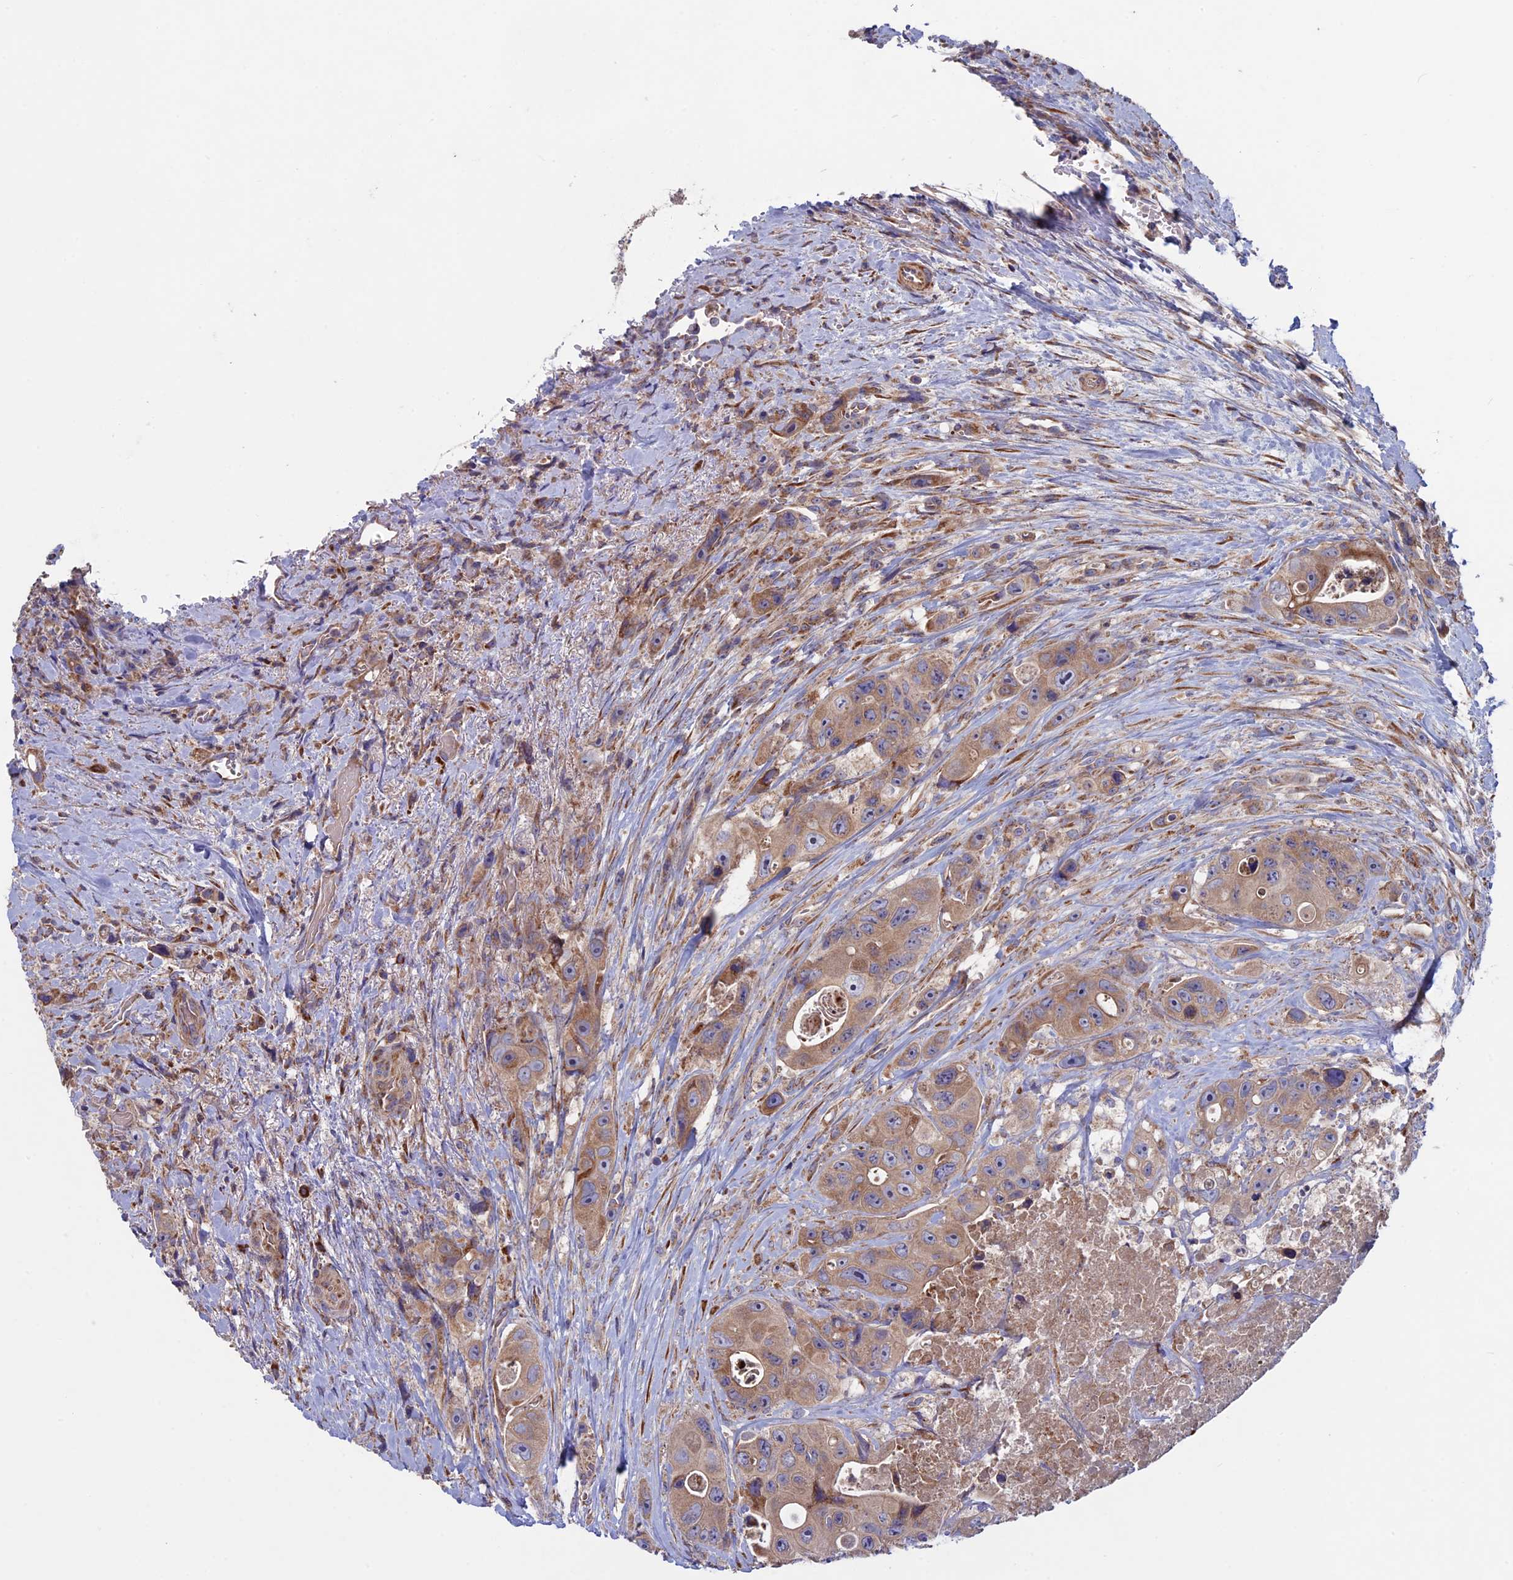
{"staining": {"intensity": "moderate", "quantity": ">75%", "location": "cytoplasmic/membranous"}, "tissue": "colorectal cancer", "cell_type": "Tumor cells", "image_type": "cancer", "snomed": [{"axis": "morphology", "description": "Adenocarcinoma, NOS"}, {"axis": "topography", "description": "Colon"}], "caption": "Immunohistochemical staining of adenocarcinoma (colorectal) demonstrates medium levels of moderate cytoplasmic/membranous staining in about >75% of tumor cells.", "gene": "SLC15A5", "patient": {"sex": "female", "age": 46}}